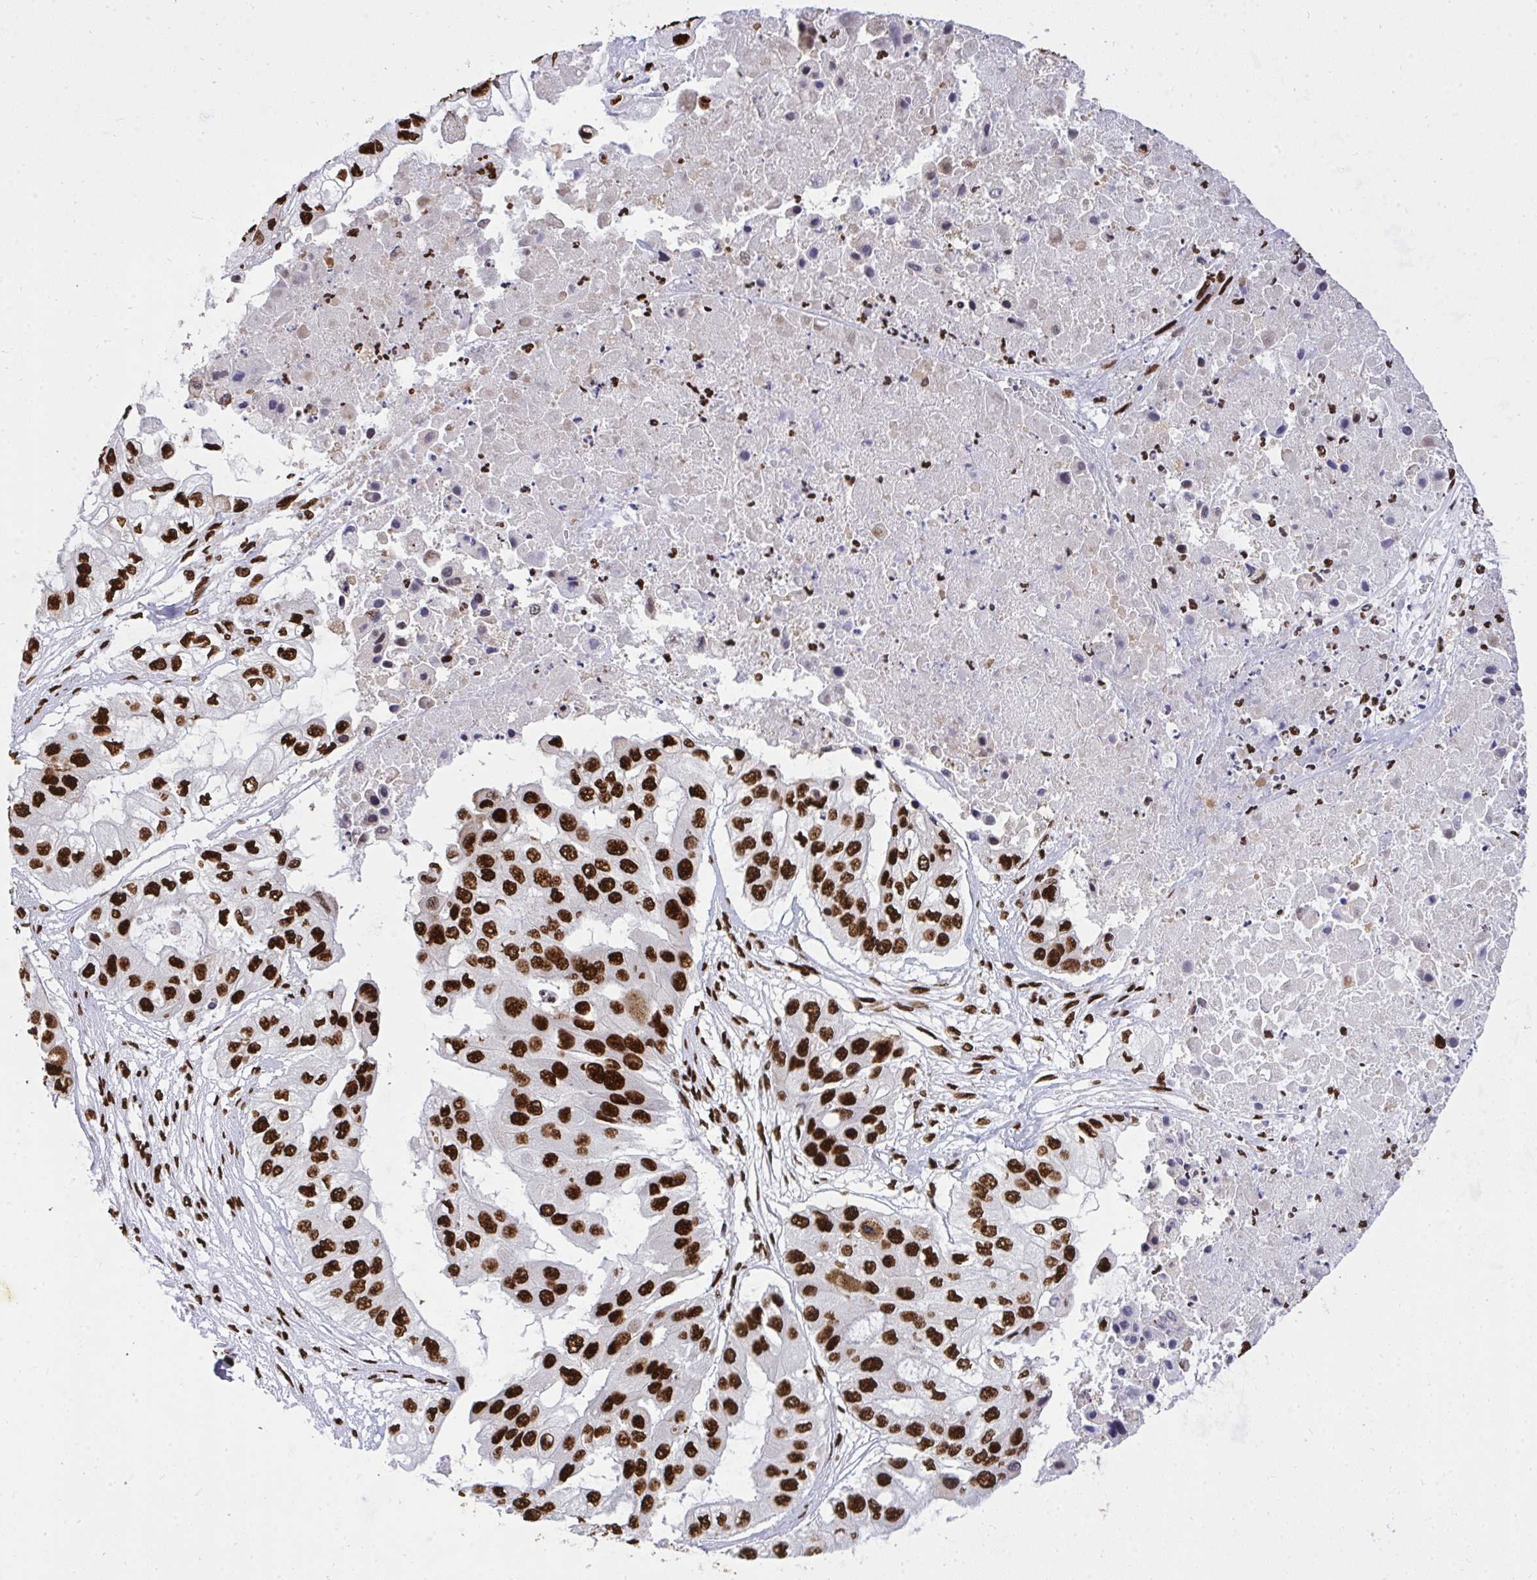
{"staining": {"intensity": "strong", "quantity": ">75%", "location": "nuclear"}, "tissue": "ovarian cancer", "cell_type": "Tumor cells", "image_type": "cancer", "snomed": [{"axis": "morphology", "description": "Cystadenocarcinoma, serous, NOS"}, {"axis": "topography", "description": "Ovary"}], "caption": "Serous cystadenocarcinoma (ovarian) was stained to show a protein in brown. There is high levels of strong nuclear expression in approximately >75% of tumor cells.", "gene": "HNRNPL", "patient": {"sex": "female", "age": 56}}